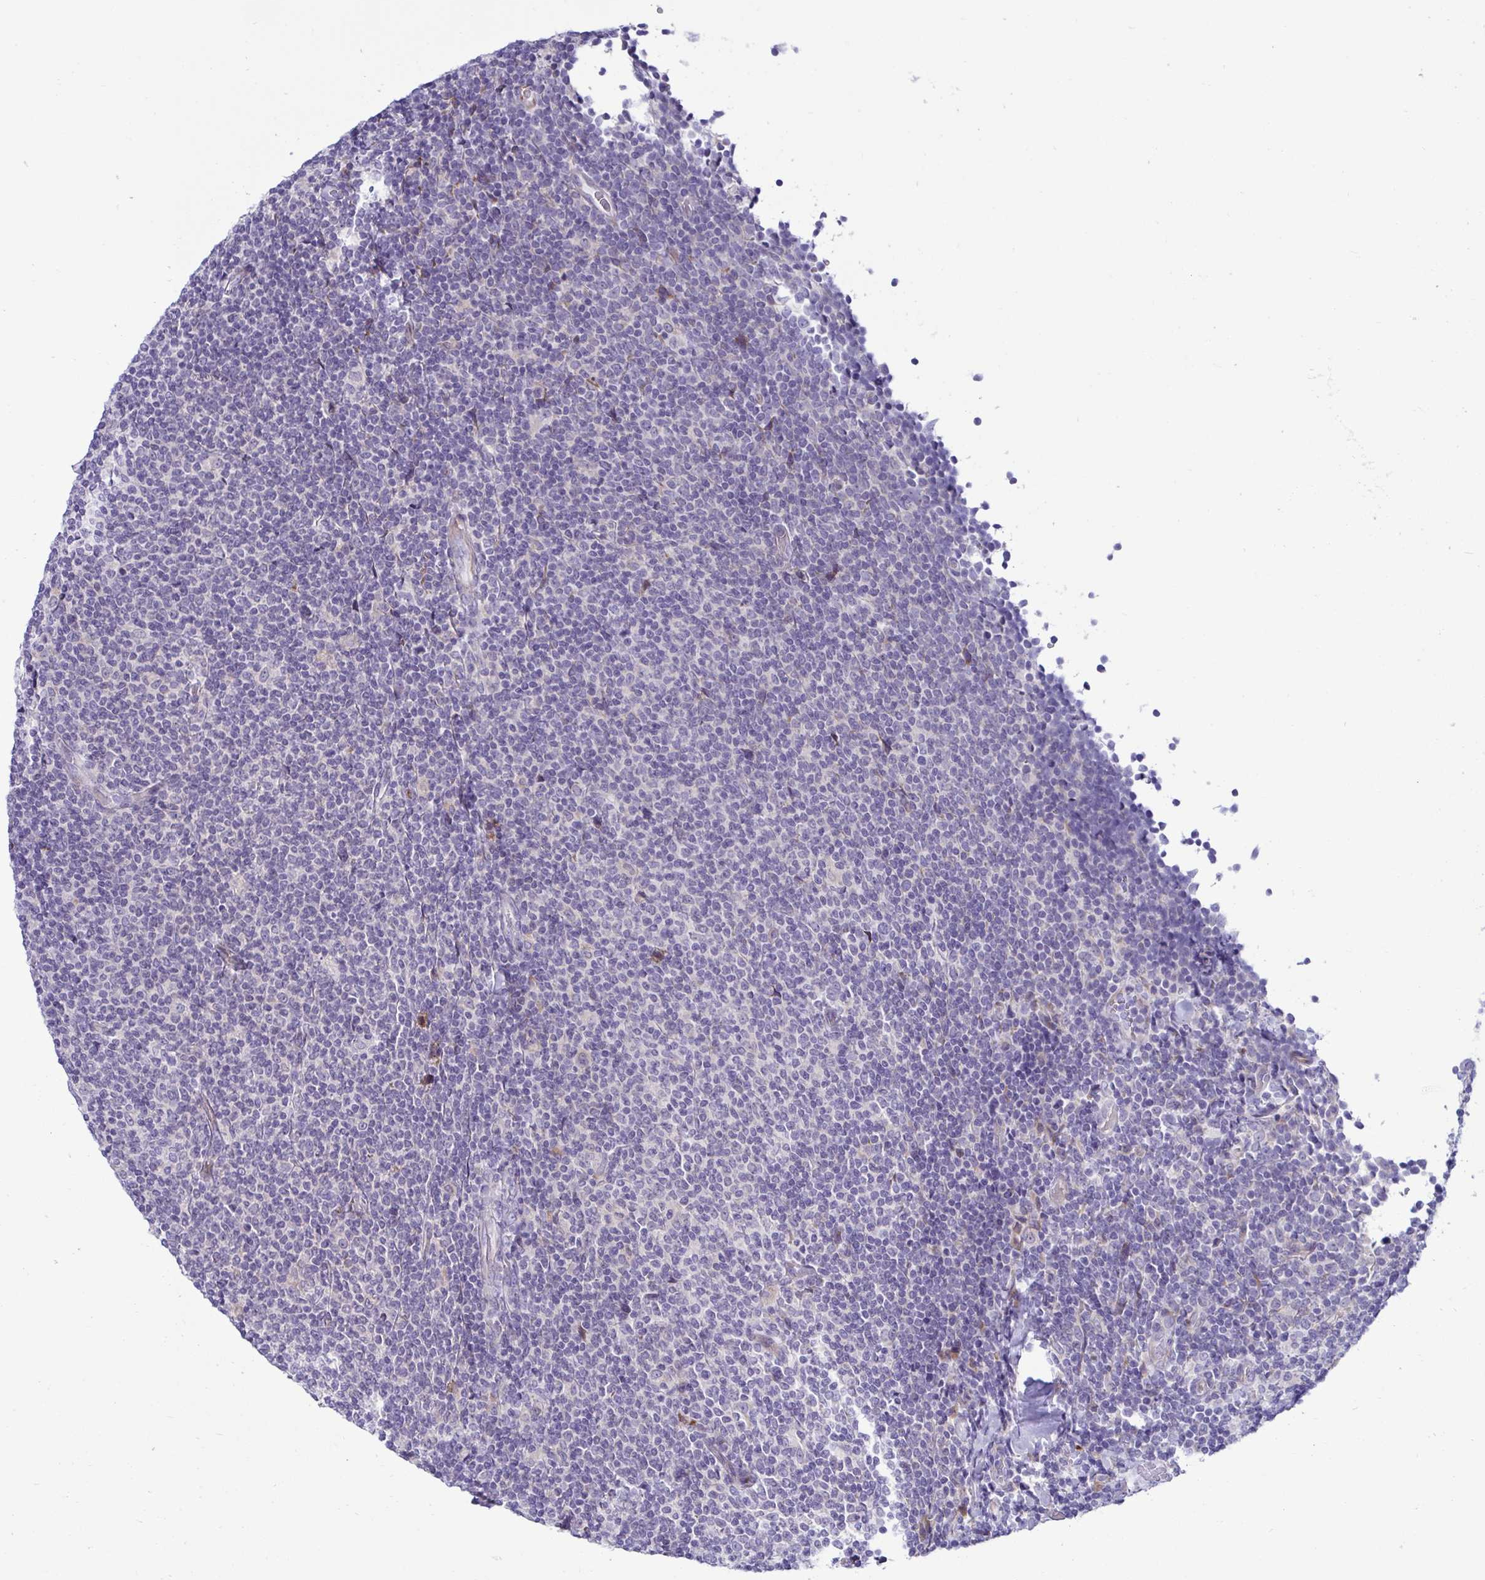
{"staining": {"intensity": "negative", "quantity": "none", "location": "none"}, "tissue": "lymphoma", "cell_type": "Tumor cells", "image_type": "cancer", "snomed": [{"axis": "morphology", "description": "Malignant lymphoma, non-Hodgkin's type, Low grade"}, {"axis": "topography", "description": "Lymph node"}], "caption": "Protein analysis of lymphoma shows no significant expression in tumor cells.", "gene": "TFPI2", "patient": {"sex": "male", "age": 52}}